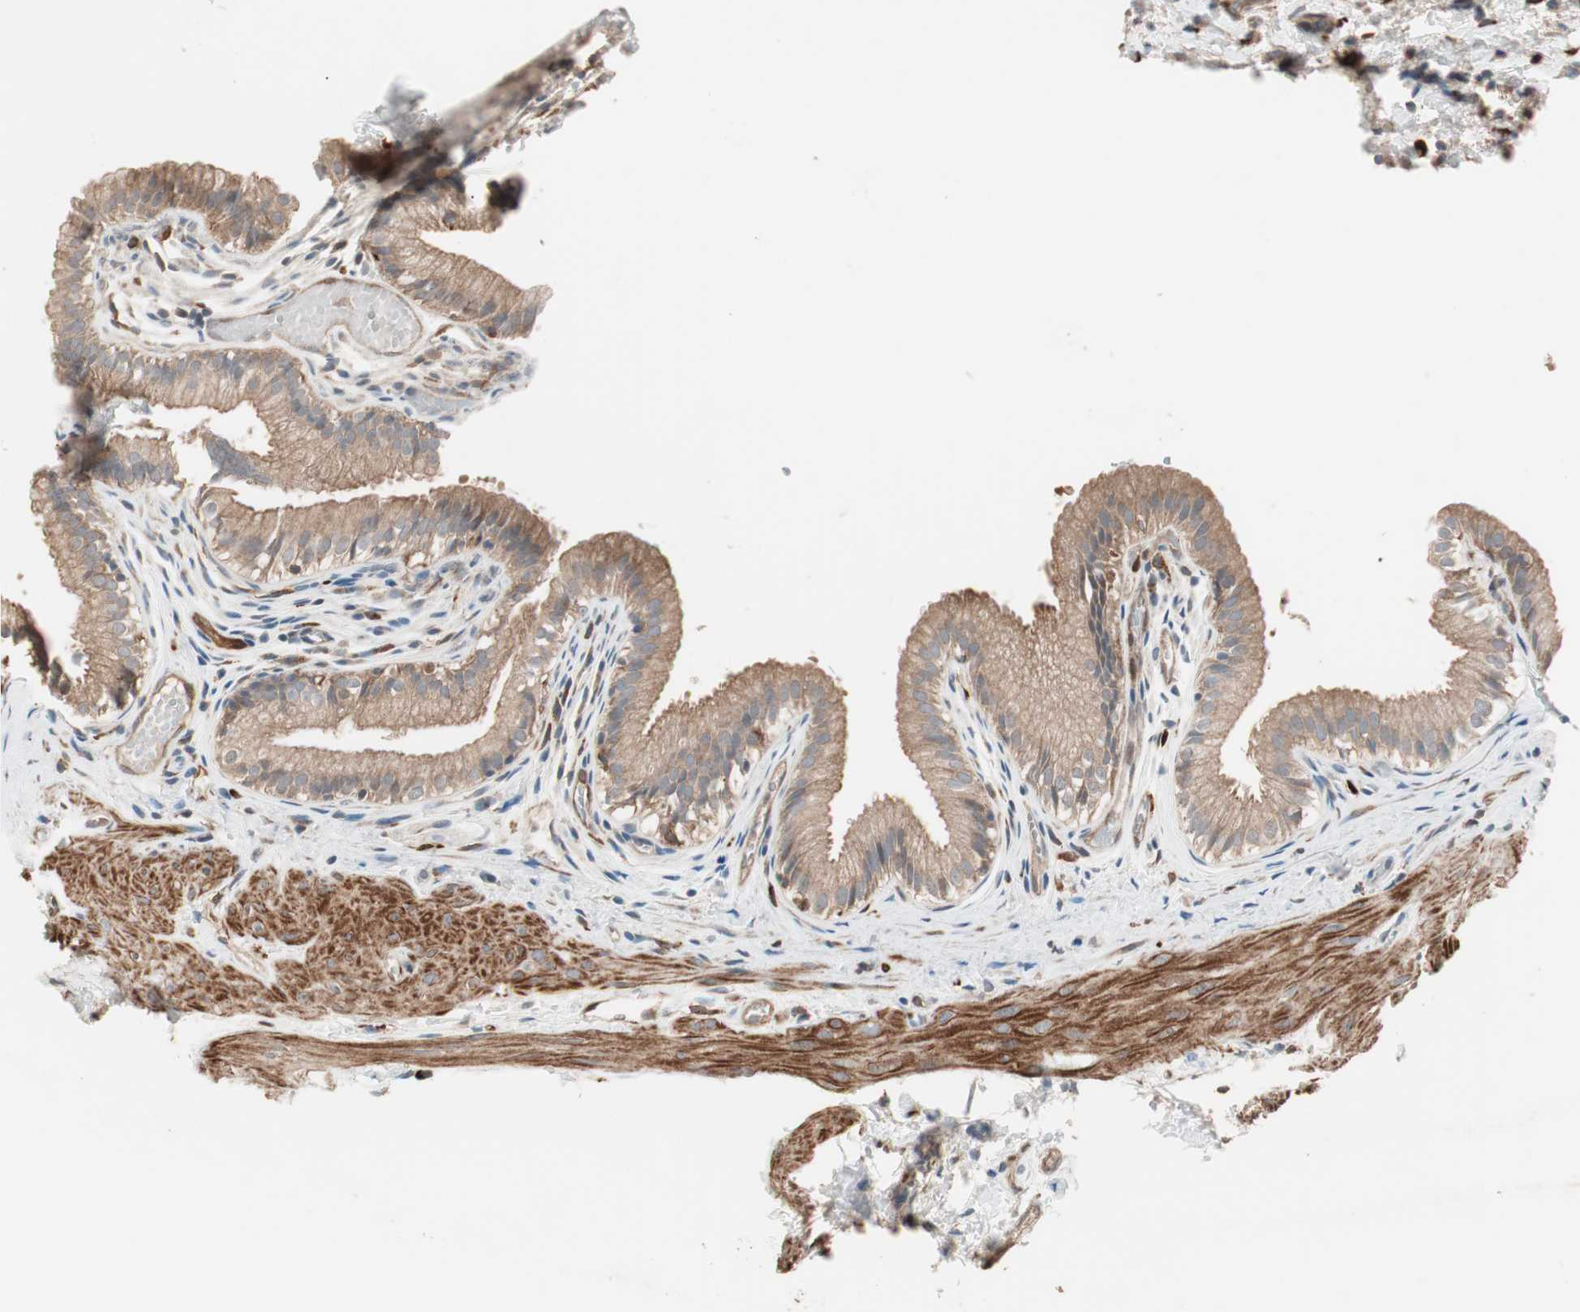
{"staining": {"intensity": "moderate", "quantity": ">75%", "location": "cytoplasmic/membranous"}, "tissue": "gallbladder", "cell_type": "Glandular cells", "image_type": "normal", "snomed": [{"axis": "morphology", "description": "Normal tissue, NOS"}, {"axis": "topography", "description": "Gallbladder"}], "caption": "Immunohistochemistry (DAB (3,3'-diaminobenzidine)) staining of normal human gallbladder demonstrates moderate cytoplasmic/membranous protein positivity in about >75% of glandular cells. The staining is performed using DAB (3,3'-diaminobenzidine) brown chromogen to label protein expression. The nuclei are counter-stained blue using hematoxylin.", "gene": "STAB1", "patient": {"sex": "female", "age": 26}}